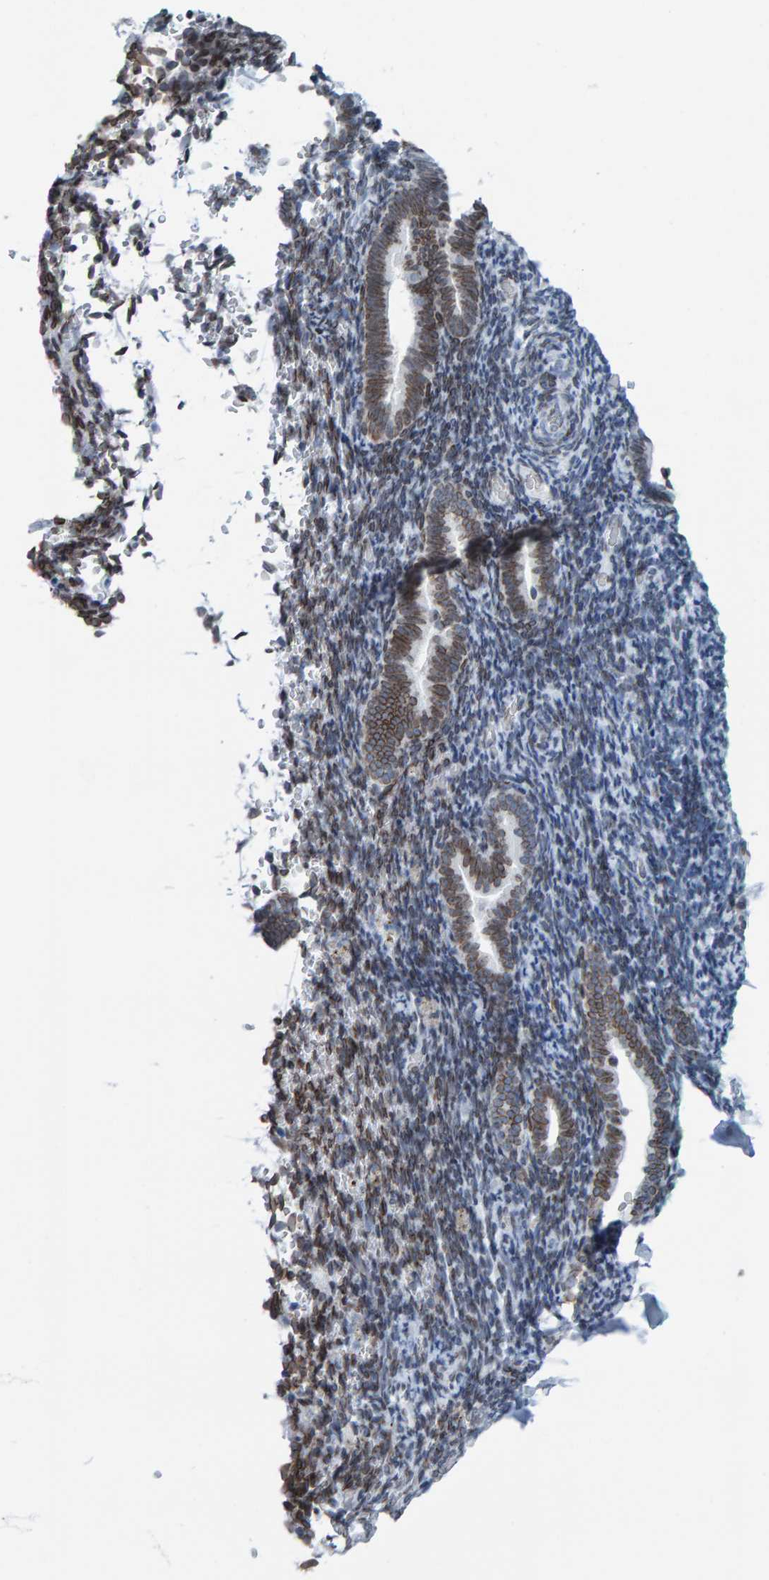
{"staining": {"intensity": "weak", "quantity": "<25%", "location": "cytoplasmic/membranous,nuclear"}, "tissue": "endometrium", "cell_type": "Cells in endometrial stroma", "image_type": "normal", "snomed": [{"axis": "morphology", "description": "Normal tissue, NOS"}, {"axis": "topography", "description": "Endometrium"}], "caption": "This micrograph is of normal endometrium stained with IHC to label a protein in brown with the nuclei are counter-stained blue. There is no staining in cells in endometrial stroma. (DAB (3,3'-diaminobenzidine) IHC visualized using brightfield microscopy, high magnification).", "gene": "LMNB2", "patient": {"sex": "female", "age": 51}}